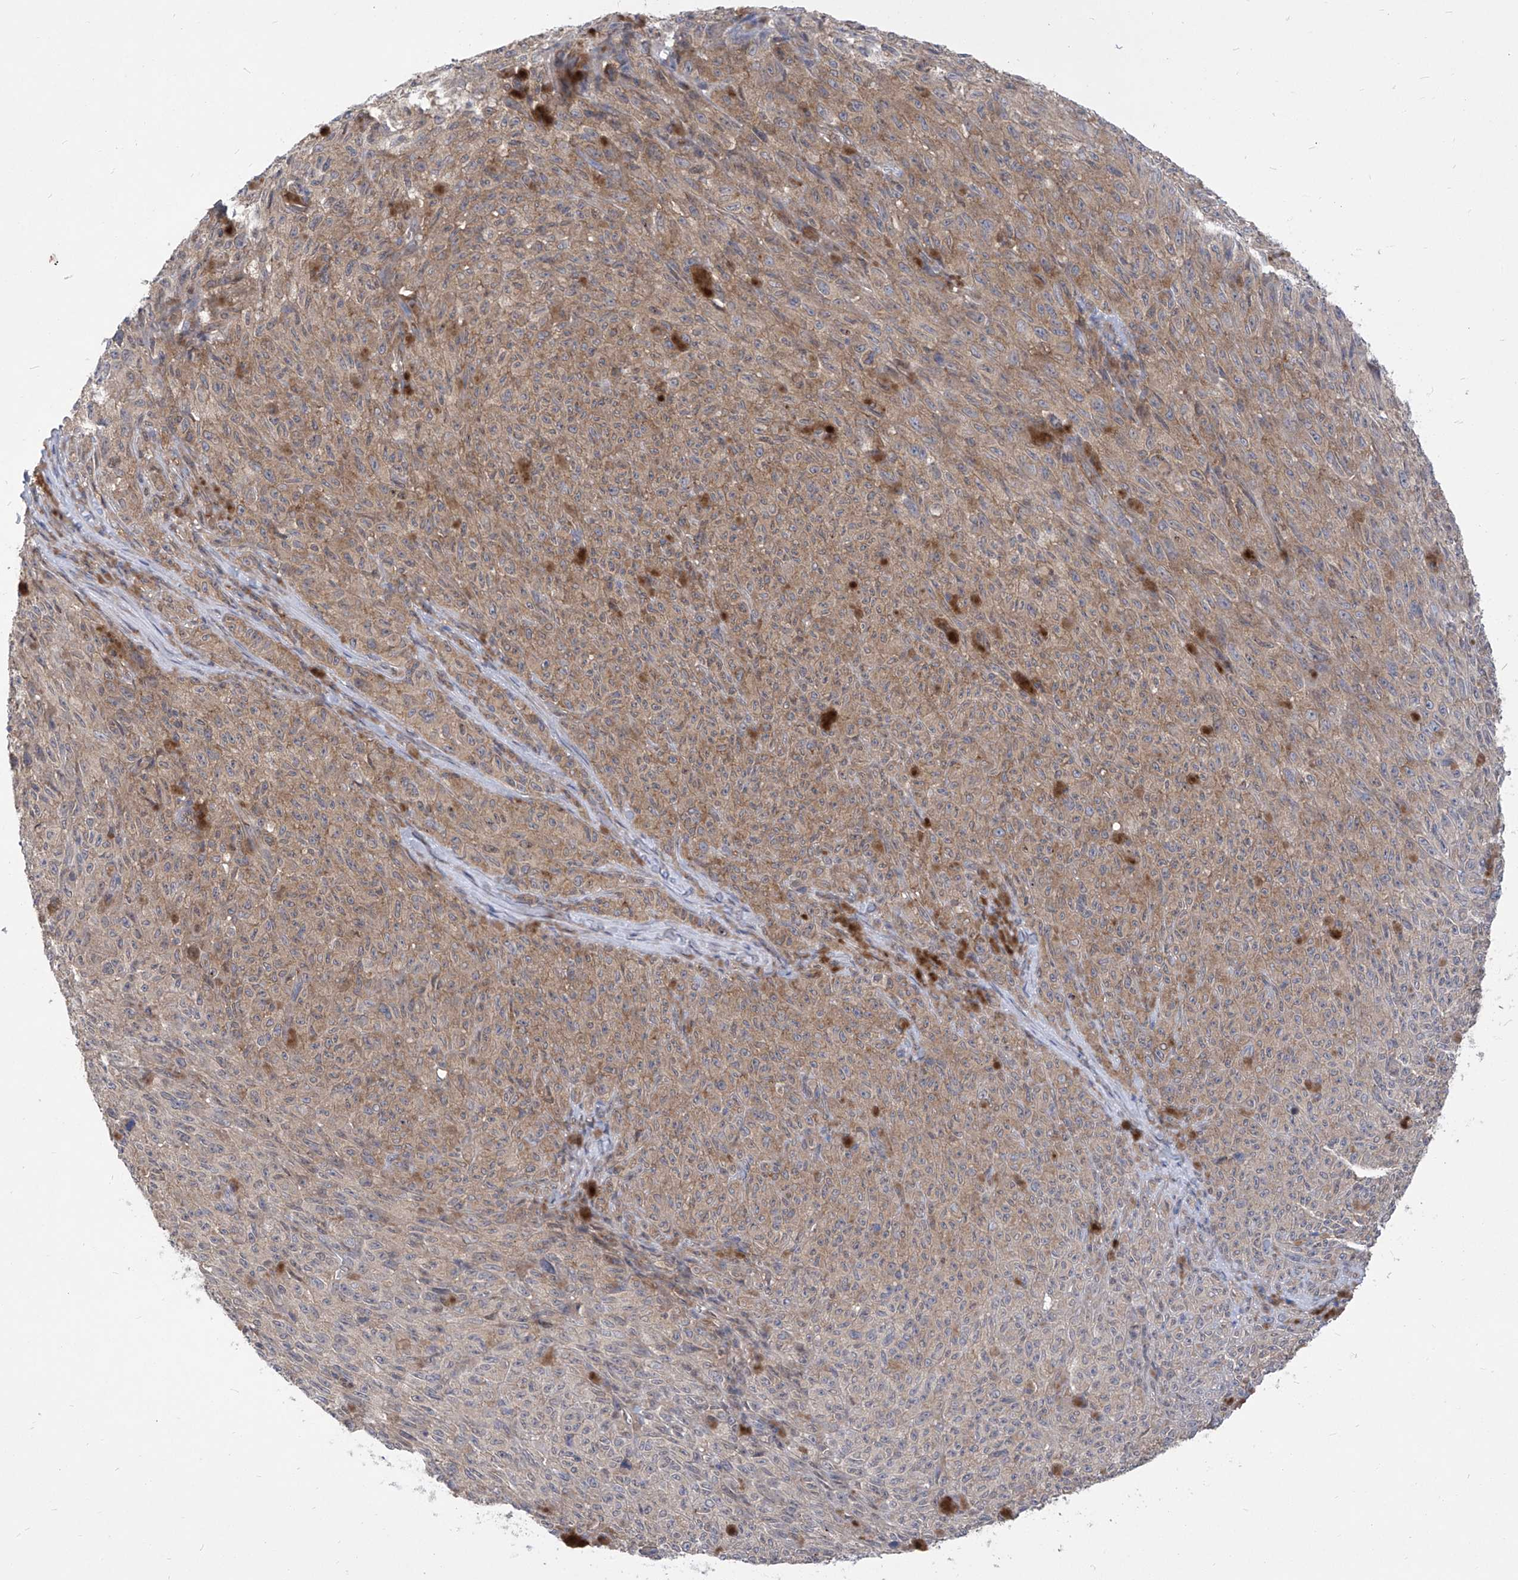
{"staining": {"intensity": "weak", "quantity": "25%-75%", "location": "cytoplasmic/membranous"}, "tissue": "melanoma", "cell_type": "Tumor cells", "image_type": "cancer", "snomed": [{"axis": "morphology", "description": "Malignant melanoma, NOS"}, {"axis": "topography", "description": "Skin"}], "caption": "DAB (3,3'-diaminobenzidine) immunohistochemical staining of malignant melanoma displays weak cytoplasmic/membranous protein staining in about 25%-75% of tumor cells. The staining was performed using DAB, with brown indicating positive protein expression. Nuclei are stained blue with hematoxylin.", "gene": "EIF3M", "patient": {"sex": "female", "age": 82}}